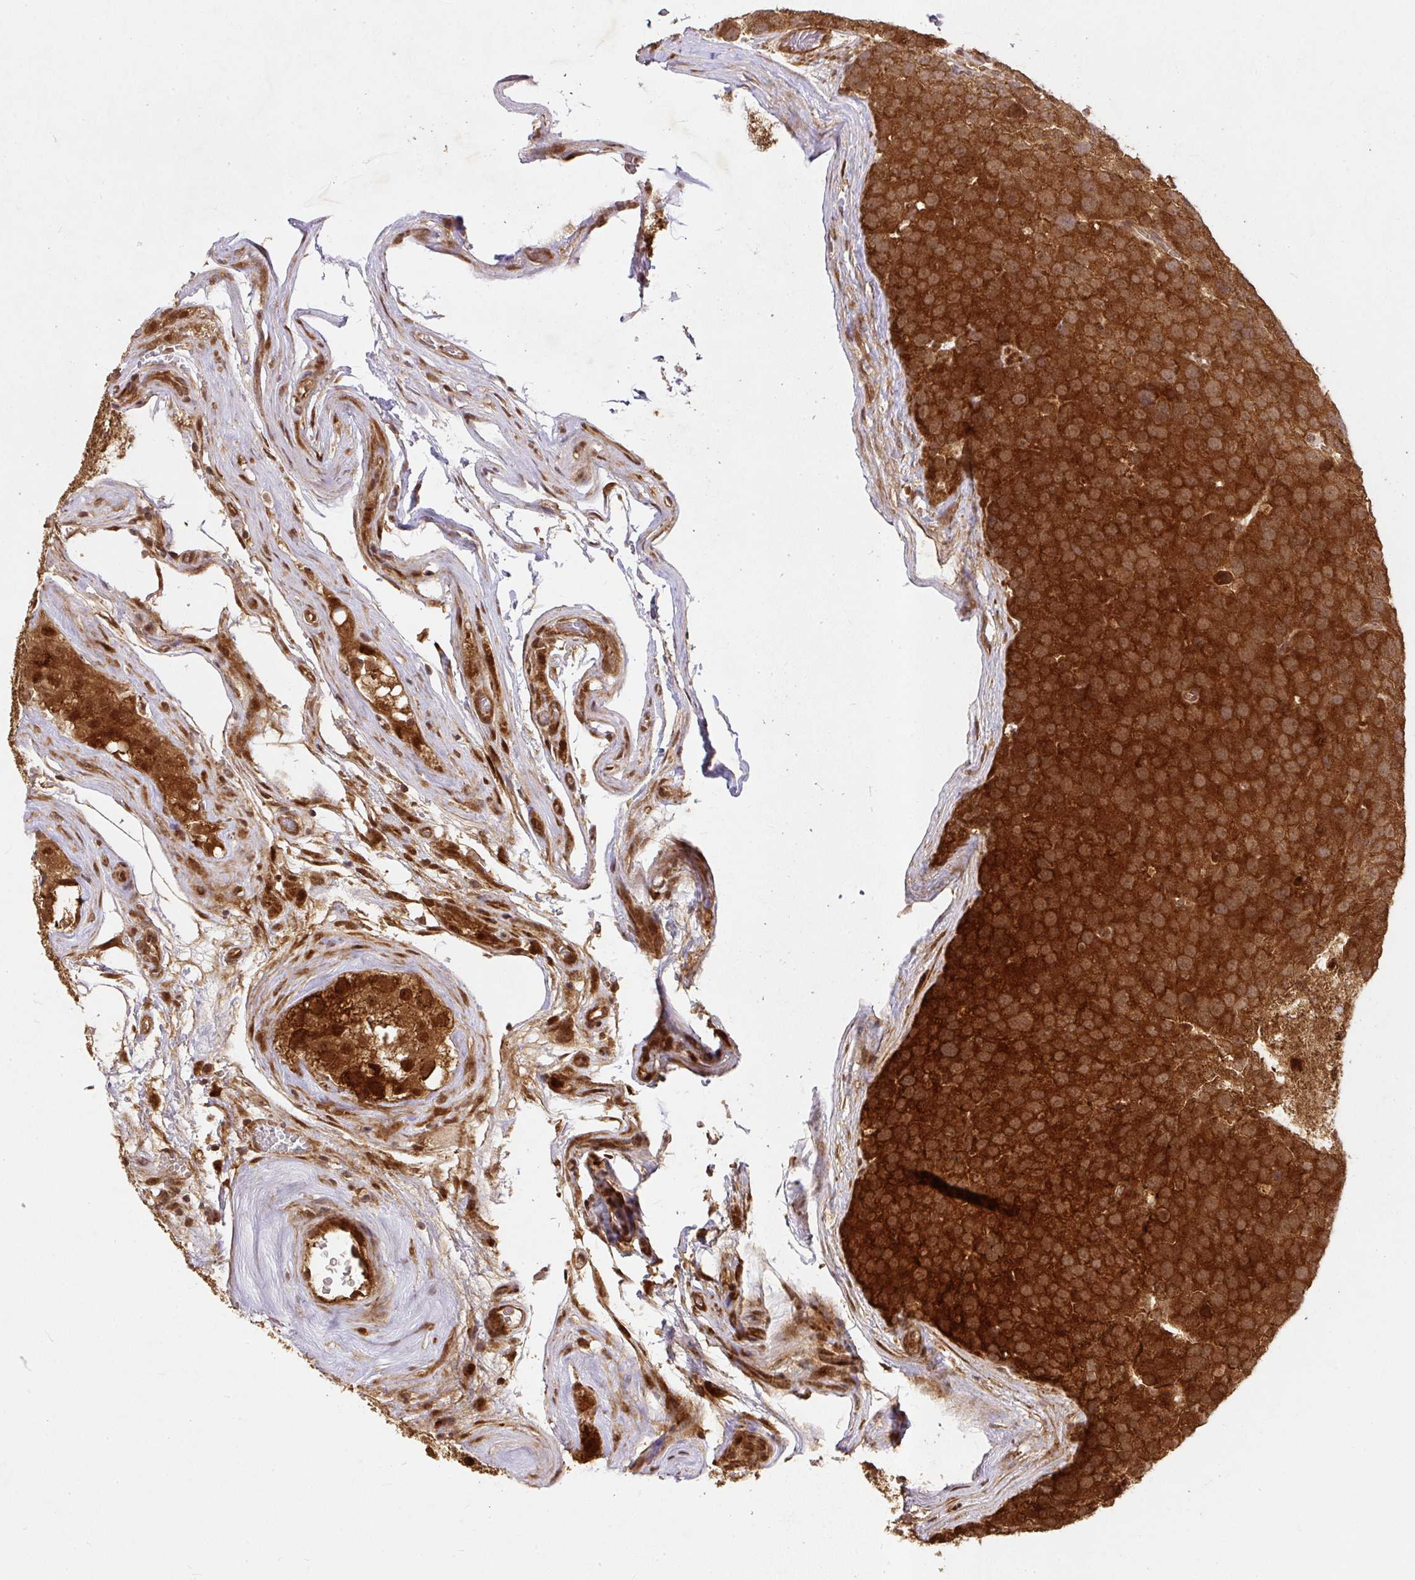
{"staining": {"intensity": "strong", "quantity": ">75%", "location": "cytoplasmic/membranous,nuclear"}, "tissue": "testis cancer", "cell_type": "Tumor cells", "image_type": "cancer", "snomed": [{"axis": "morphology", "description": "Seminoma, NOS"}, {"axis": "topography", "description": "Testis"}], "caption": "Immunohistochemical staining of human testis cancer (seminoma) exhibits high levels of strong cytoplasmic/membranous and nuclear staining in approximately >75% of tumor cells.", "gene": "PSMD1", "patient": {"sex": "male", "age": 71}}